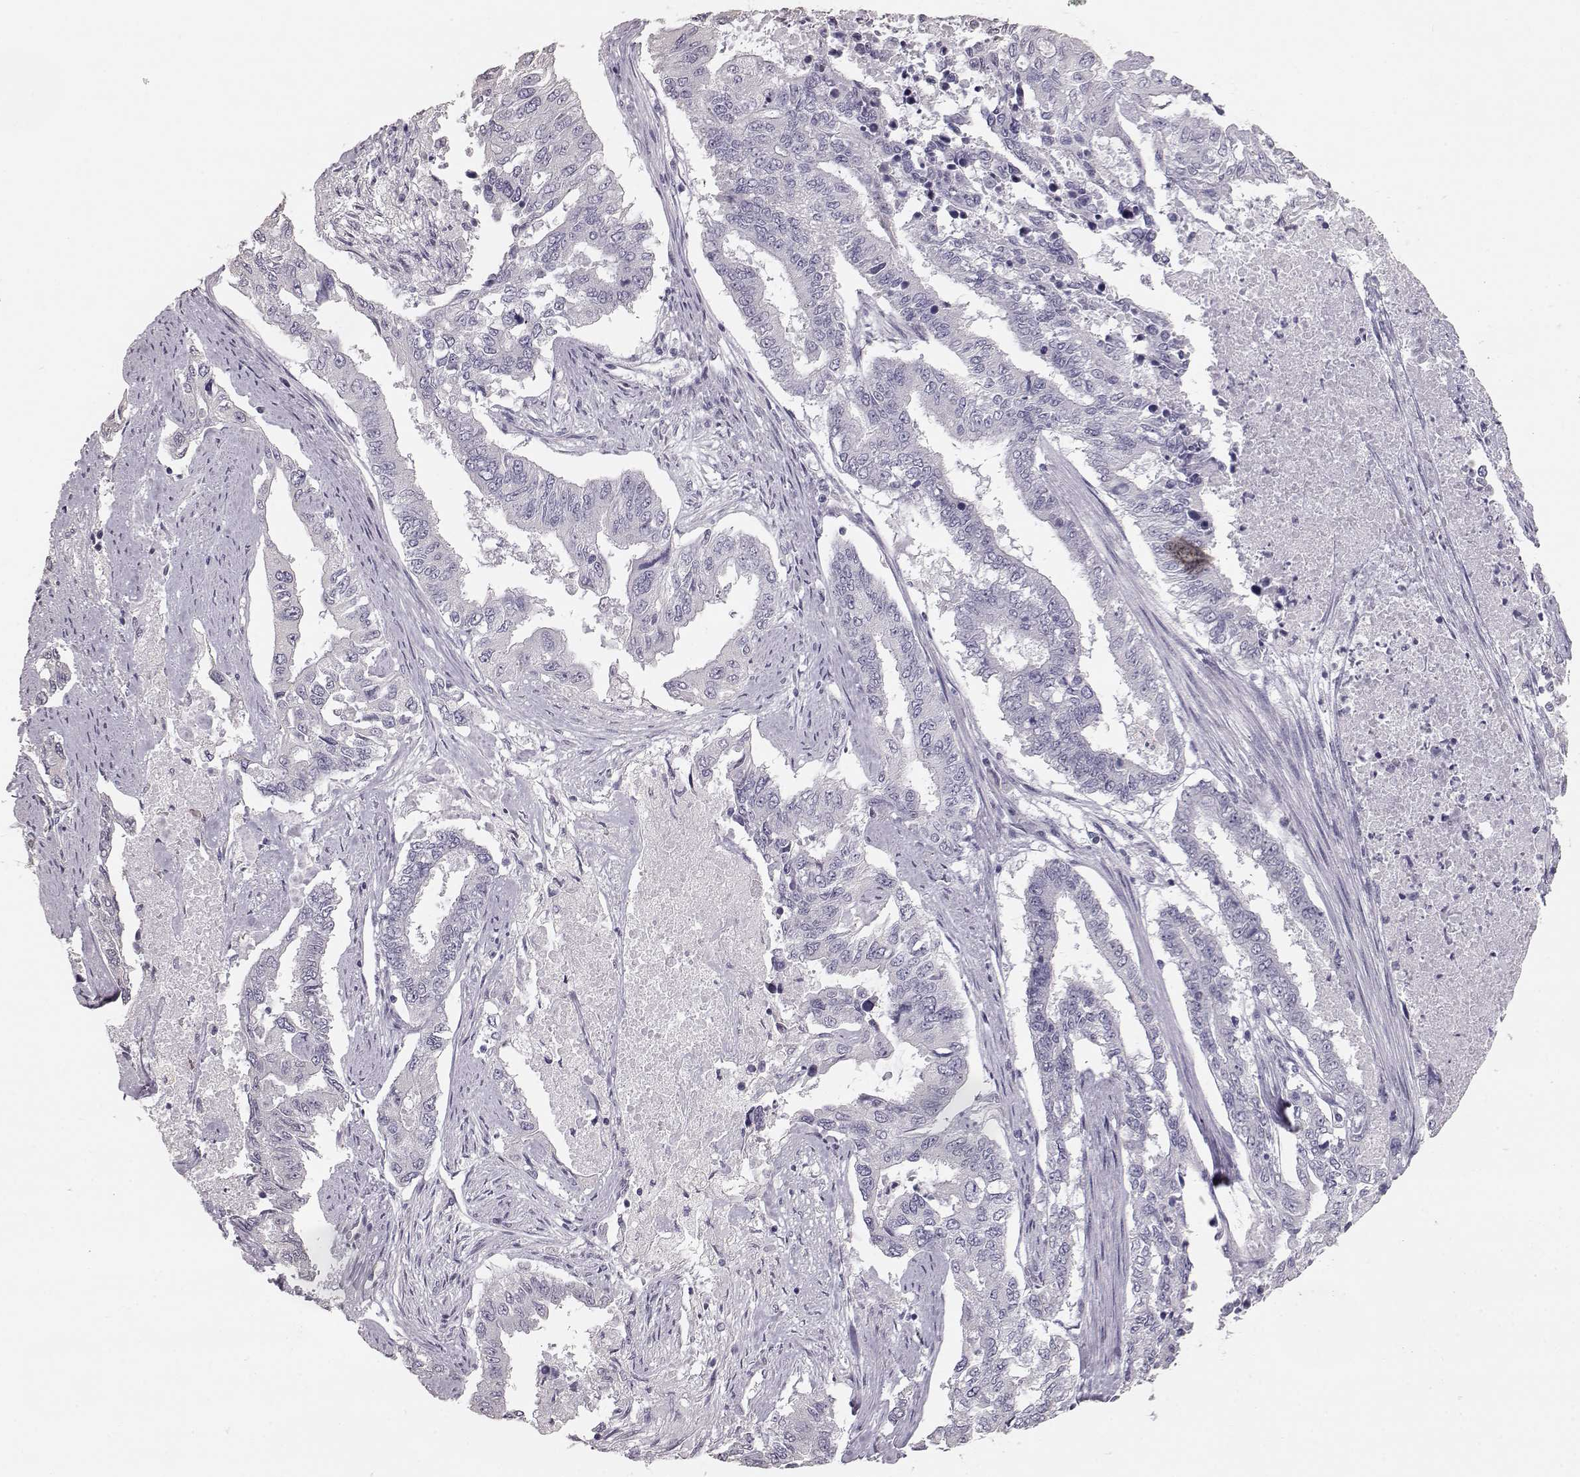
{"staining": {"intensity": "negative", "quantity": "none", "location": "none"}, "tissue": "endometrial cancer", "cell_type": "Tumor cells", "image_type": "cancer", "snomed": [{"axis": "morphology", "description": "Adenocarcinoma, NOS"}, {"axis": "topography", "description": "Uterus"}], "caption": "High power microscopy photomicrograph of an IHC micrograph of endometrial cancer (adenocarcinoma), revealing no significant positivity in tumor cells.", "gene": "KRT33A", "patient": {"sex": "female", "age": 59}}